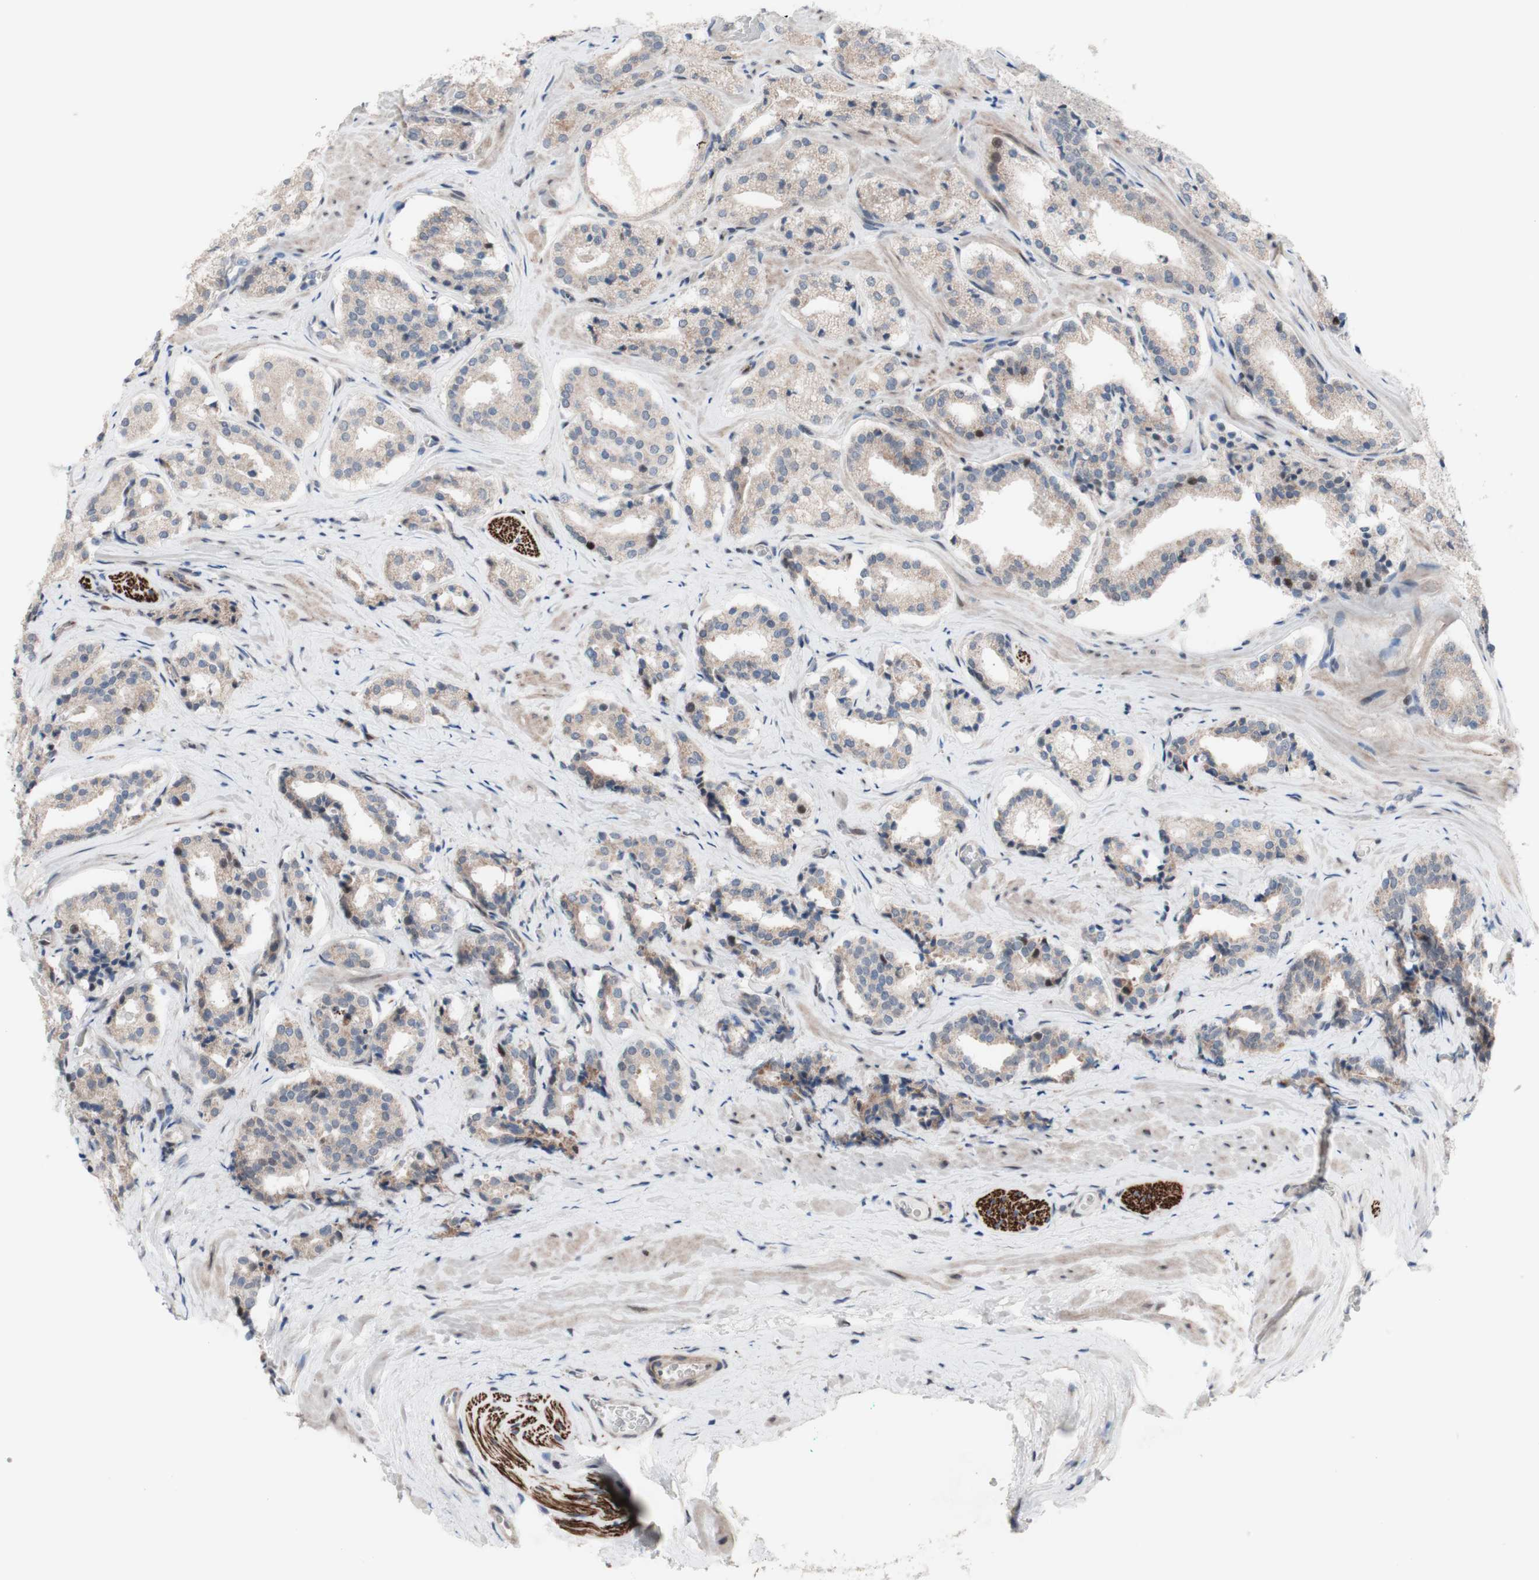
{"staining": {"intensity": "weak", "quantity": ">75%", "location": "cytoplasmic/membranous"}, "tissue": "prostate cancer", "cell_type": "Tumor cells", "image_type": "cancer", "snomed": [{"axis": "morphology", "description": "Adenocarcinoma, High grade"}, {"axis": "topography", "description": "Prostate"}], "caption": "Immunohistochemical staining of human prostate cancer demonstrates low levels of weak cytoplasmic/membranous staining in approximately >75% of tumor cells.", "gene": "PHTF2", "patient": {"sex": "male", "age": 60}}